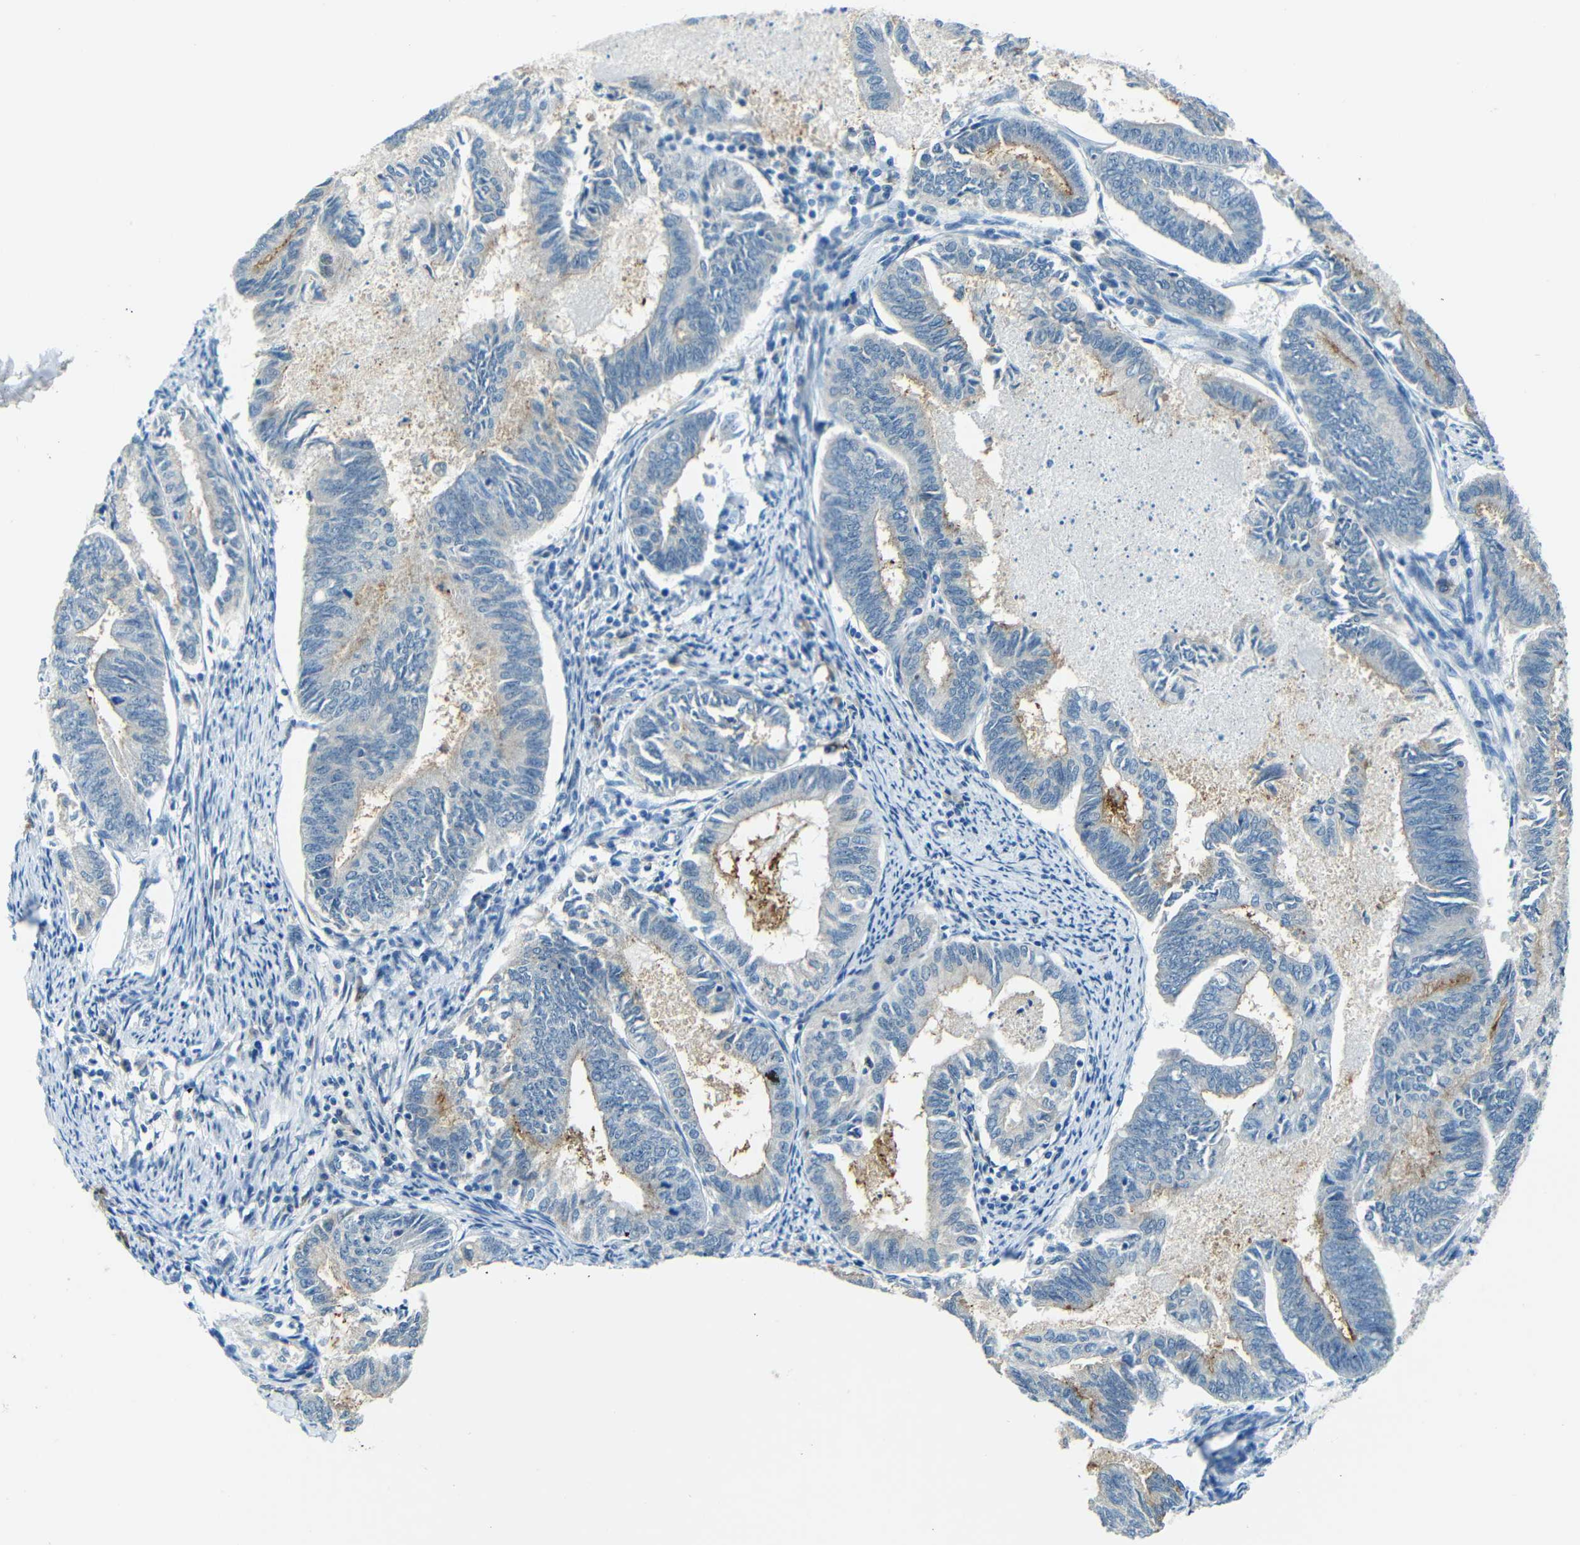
{"staining": {"intensity": "moderate", "quantity": "<25%", "location": "cytoplasmic/membranous"}, "tissue": "endometrial cancer", "cell_type": "Tumor cells", "image_type": "cancer", "snomed": [{"axis": "morphology", "description": "Adenocarcinoma, NOS"}, {"axis": "topography", "description": "Endometrium"}], "caption": "Tumor cells display moderate cytoplasmic/membranous expression in approximately <25% of cells in endometrial adenocarcinoma.", "gene": "ANKRD22", "patient": {"sex": "female", "age": 86}}